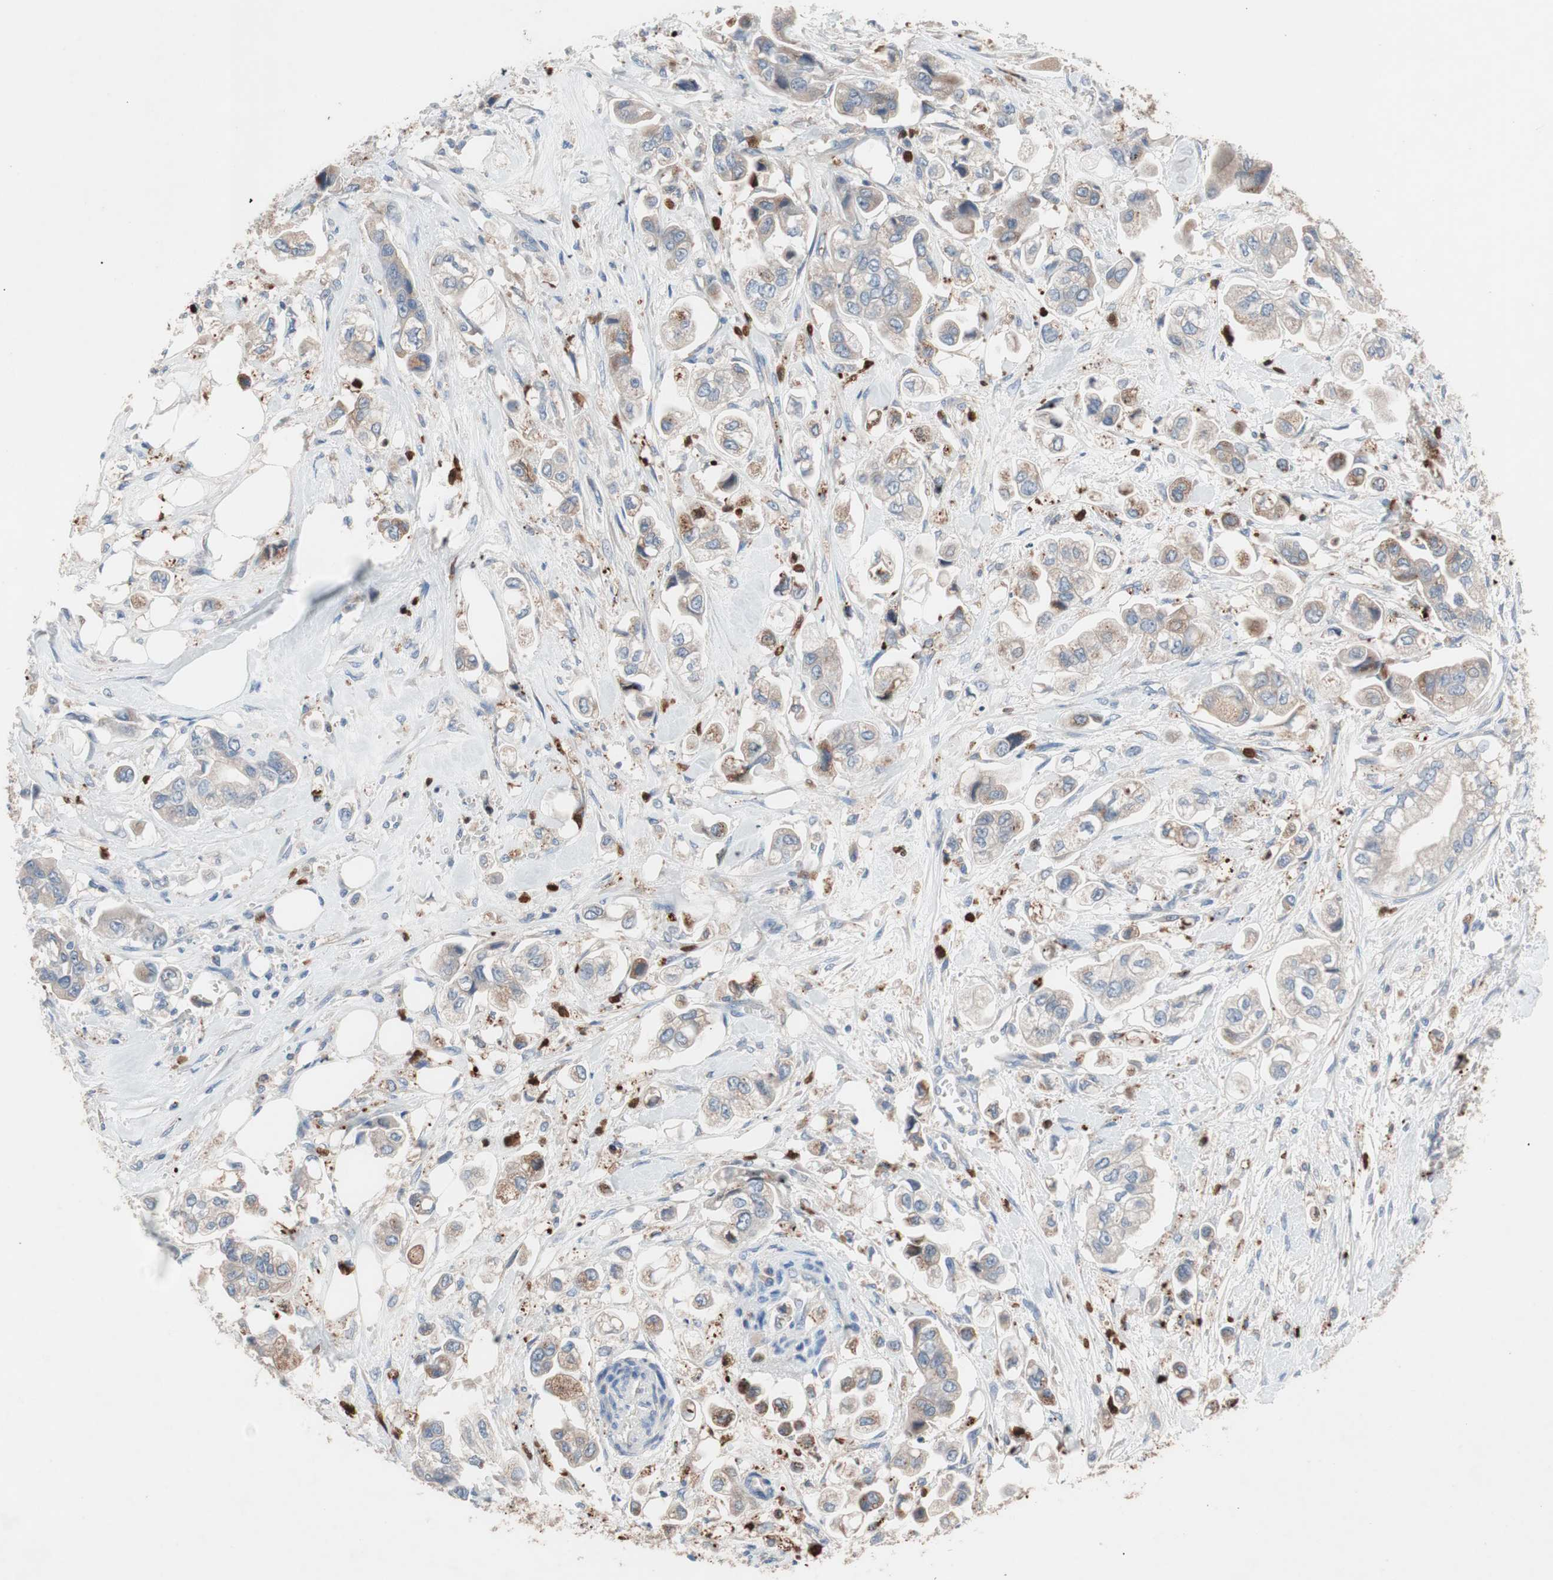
{"staining": {"intensity": "weak", "quantity": ">75%", "location": "cytoplasmic/membranous"}, "tissue": "stomach cancer", "cell_type": "Tumor cells", "image_type": "cancer", "snomed": [{"axis": "morphology", "description": "Adenocarcinoma, NOS"}, {"axis": "topography", "description": "Stomach"}], "caption": "Stomach cancer (adenocarcinoma) stained with immunohistochemistry (IHC) exhibits weak cytoplasmic/membranous positivity in approximately >75% of tumor cells. Nuclei are stained in blue.", "gene": "CLEC4D", "patient": {"sex": "male", "age": 62}}